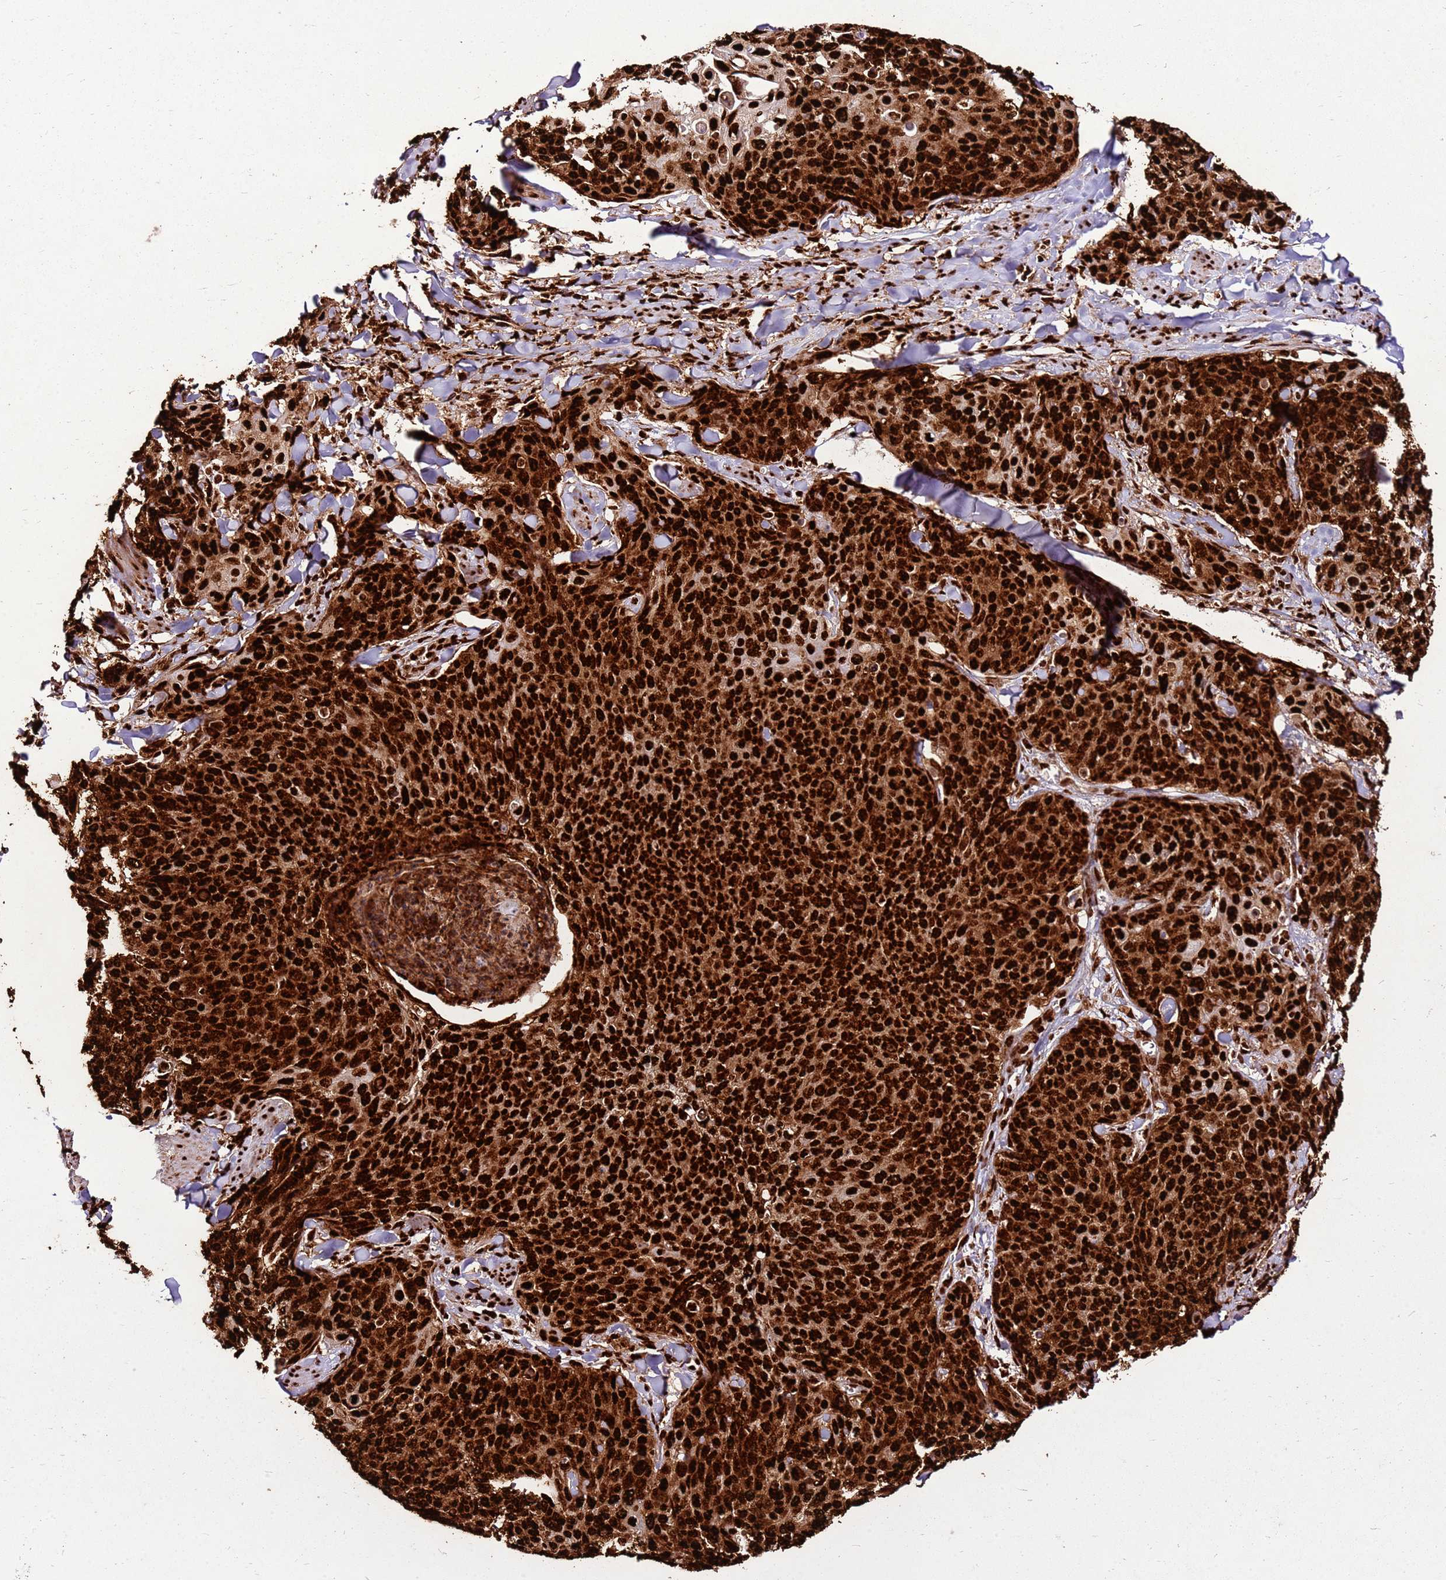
{"staining": {"intensity": "strong", "quantity": ">75%", "location": "nuclear"}, "tissue": "skin cancer", "cell_type": "Tumor cells", "image_type": "cancer", "snomed": [{"axis": "morphology", "description": "Squamous cell carcinoma, NOS"}, {"axis": "topography", "description": "Skin"}, {"axis": "topography", "description": "Vulva"}], "caption": "Immunohistochemical staining of human skin cancer shows high levels of strong nuclear protein expression in about >75% of tumor cells.", "gene": "HNRNPAB", "patient": {"sex": "female", "age": 85}}